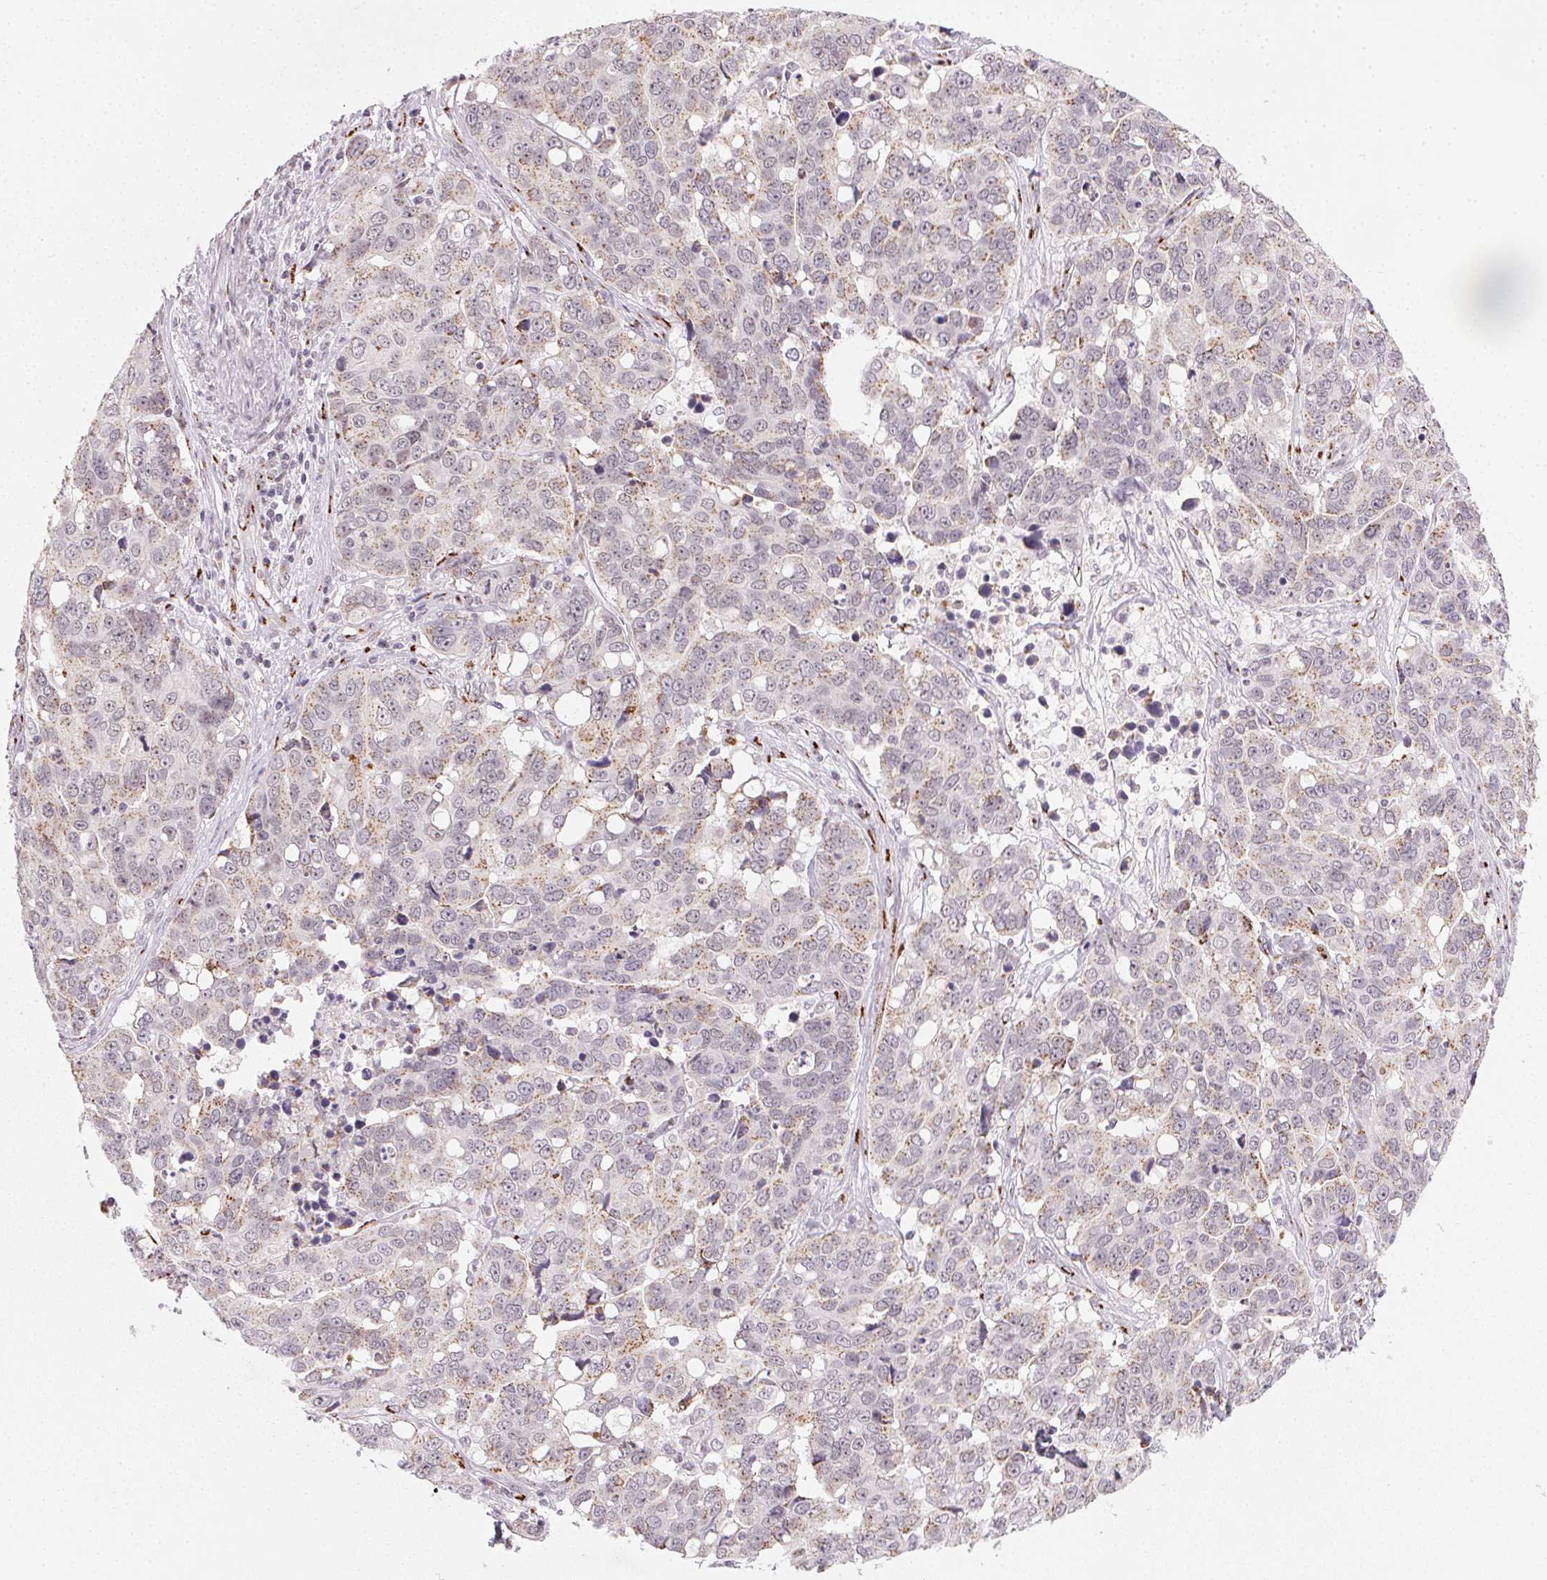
{"staining": {"intensity": "weak", "quantity": ">75%", "location": "cytoplasmic/membranous"}, "tissue": "ovarian cancer", "cell_type": "Tumor cells", "image_type": "cancer", "snomed": [{"axis": "morphology", "description": "Carcinoma, endometroid"}, {"axis": "topography", "description": "Ovary"}], "caption": "The photomicrograph demonstrates staining of endometroid carcinoma (ovarian), revealing weak cytoplasmic/membranous protein positivity (brown color) within tumor cells. (Stains: DAB in brown, nuclei in blue, Microscopy: brightfield microscopy at high magnification).", "gene": "RAB22A", "patient": {"sex": "female", "age": 78}}